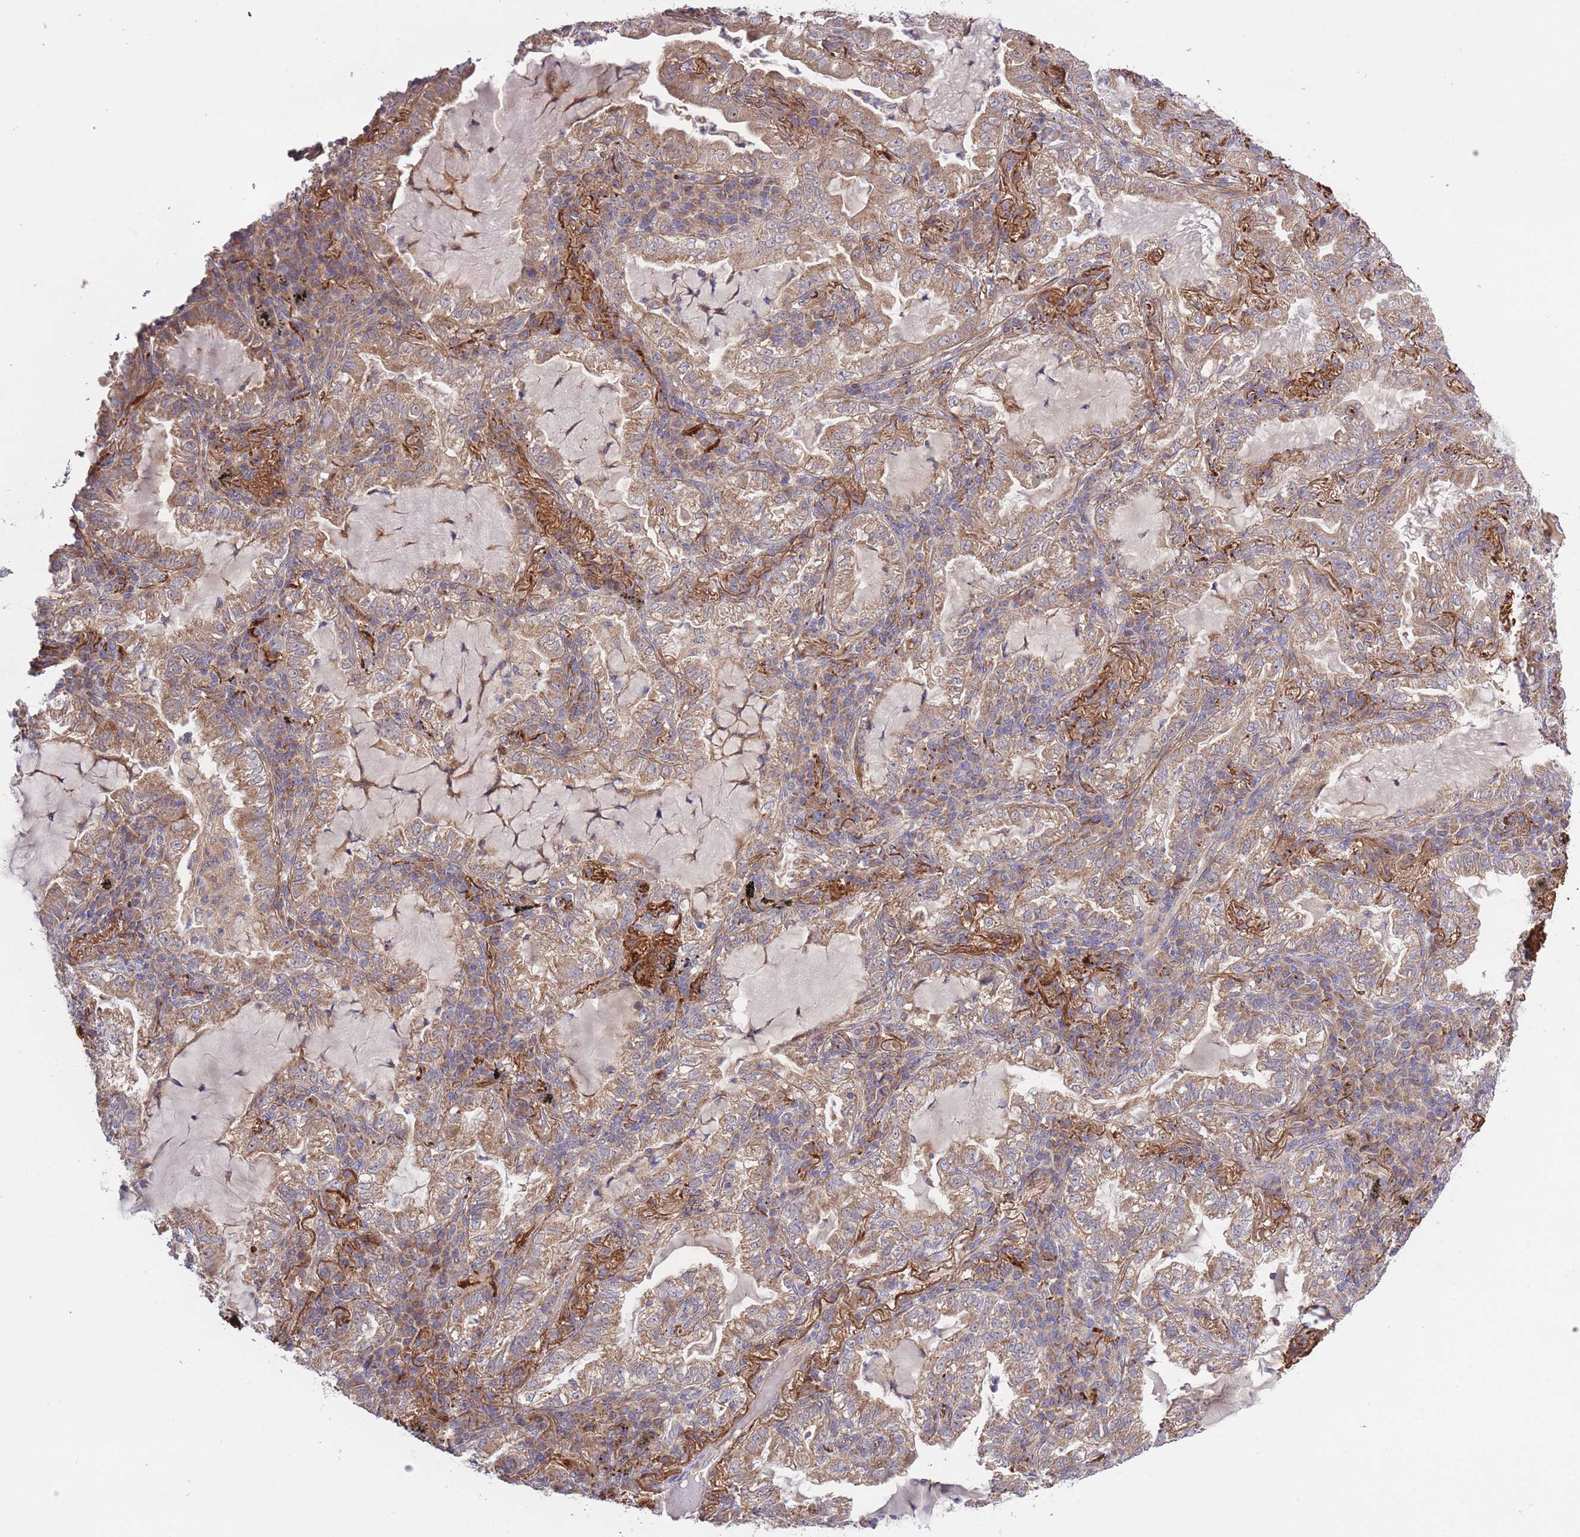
{"staining": {"intensity": "moderate", "quantity": ">75%", "location": "cytoplasmic/membranous"}, "tissue": "lung cancer", "cell_type": "Tumor cells", "image_type": "cancer", "snomed": [{"axis": "morphology", "description": "Adenocarcinoma, NOS"}, {"axis": "topography", "description": "Lung"}], "caption": "Adenocarcinoma (lung) stained with a brown dye reveals moderate cytoplasmic/membranous positive expression in approximately >75% of tumor cells.", "gene": "ATP13A2", "patient": {"sex": "female", "age": 73}}